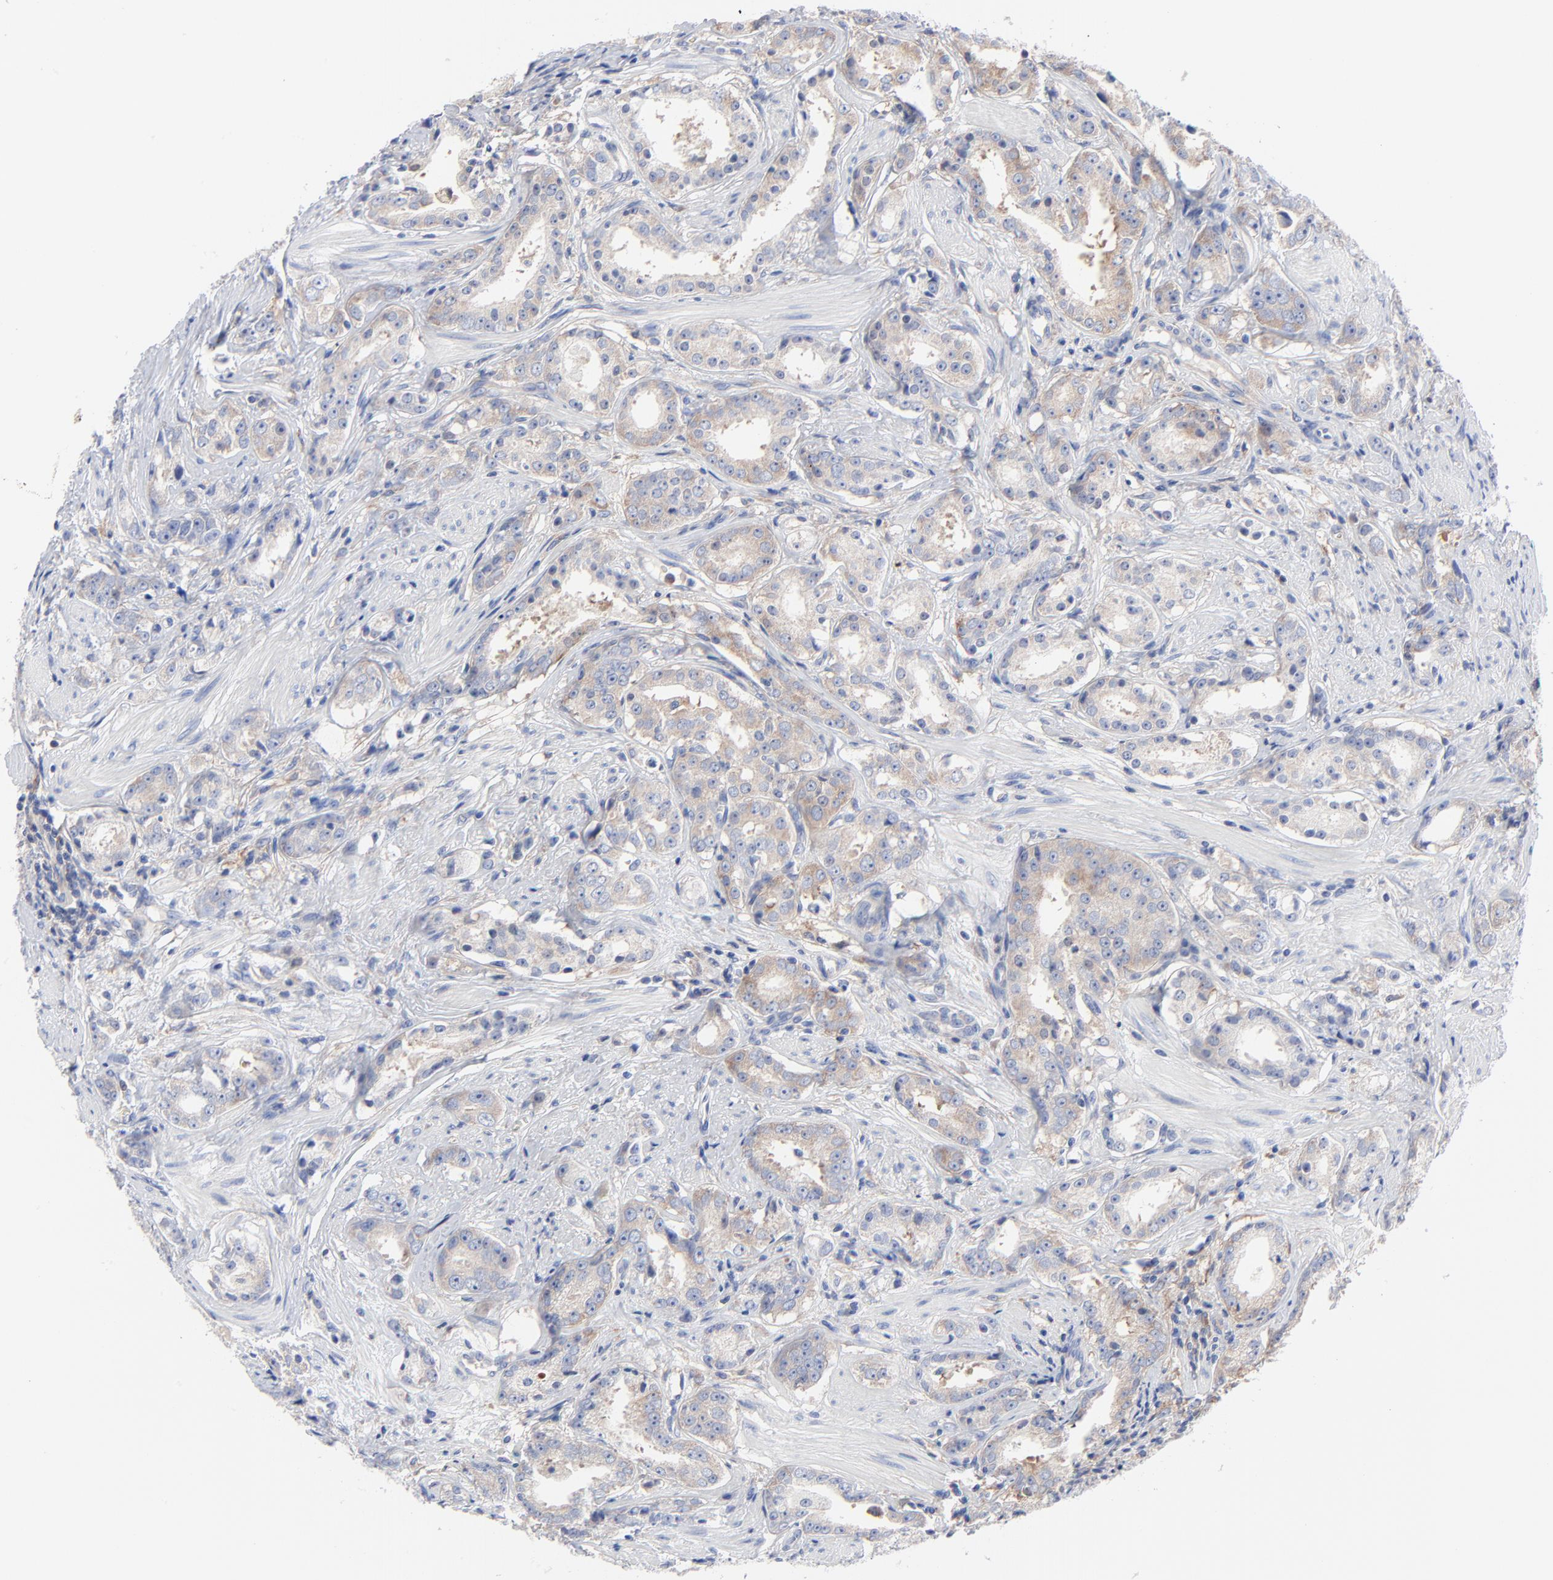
{"staining": {"intensity": "moderate", "quantity": ">75%", "location": "cytoplasmic/membranous"}, "tissue": "prostate cancer", "cell_type": "Tumor cells", "image_type": "cancer", "snomed": [{"axis": "morphology", "description": "Adenocarcinoma, Medium grade"}, {"axis": "topography", "description": "Prostate"}], "caption": "Human prostate medium-grade adenocarcinoma stained for a protein (brown) exhibits moderate cytoplasmic/membranous positive staining in approximately >75% of tumor cells.", "gene": "STAT2", "patient": {"sex": "male", "age": 53}}